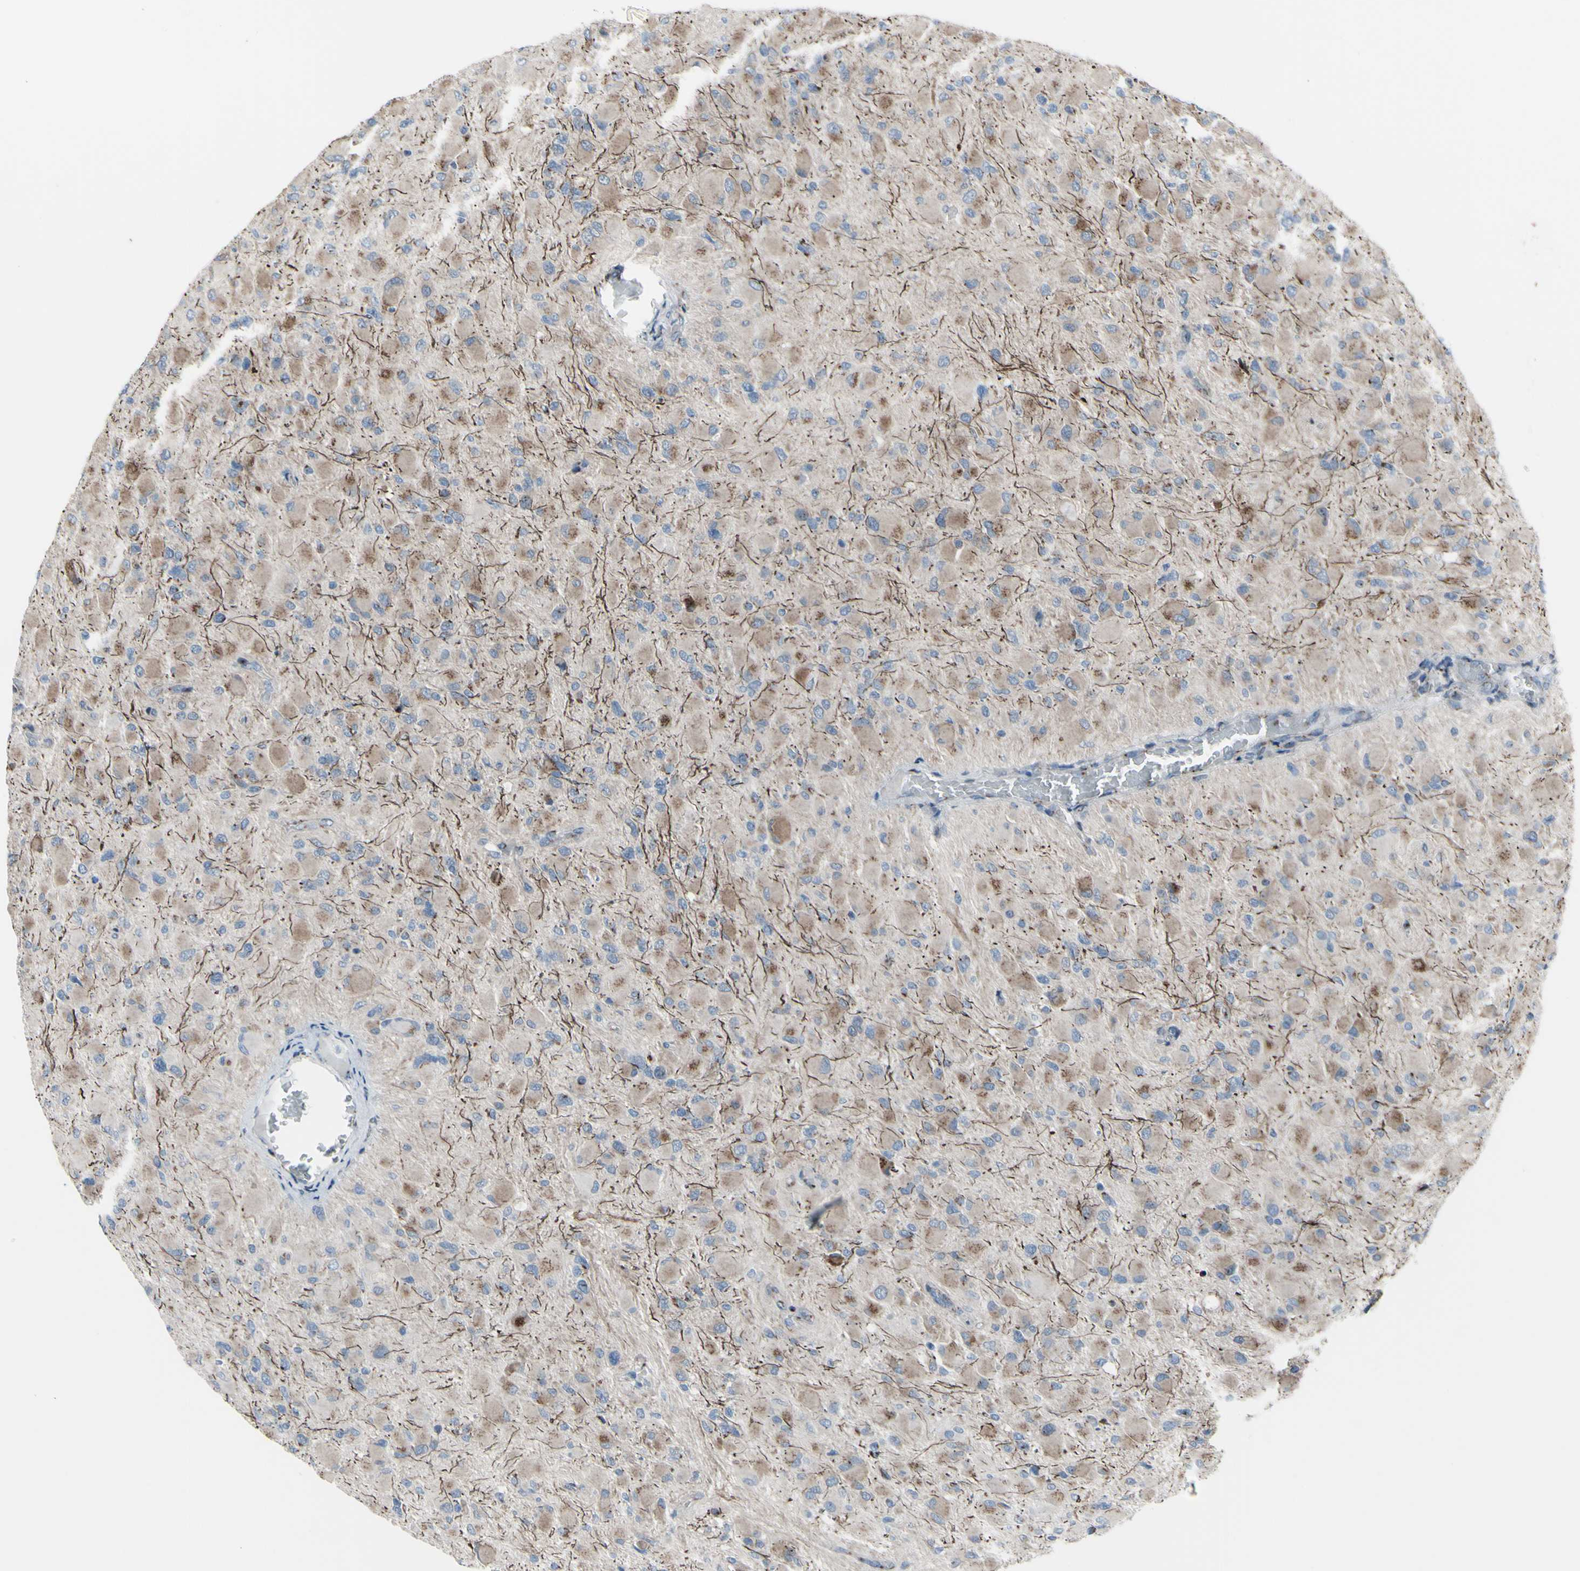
{"staining": {"intensity": "moderate", "quantity": ">75%", "location": "cytoplasmic/membranous"}, "tissue": "glioma", "cell_type": "Tumor cells", "image_type": "cancer", "snomed": [{"axis": "morphology", "description": "Glioma, malignant, High grade"}, {"axis": "topography", "description": "Cerebral cortex"}], "caption": "DAB immunohistochemical staining of glioma shows moderate cytoplasmic/membranous protein positivity in approximately >75% of tumor cells. The staining was performed using DAB (3,3'-diaminobenzidine), with brown indicating positive protein expression. Nuclei are stained blue with hematoxylin.", "gene": "GLG1", "patient": {"sex": "female", "age": 36}}